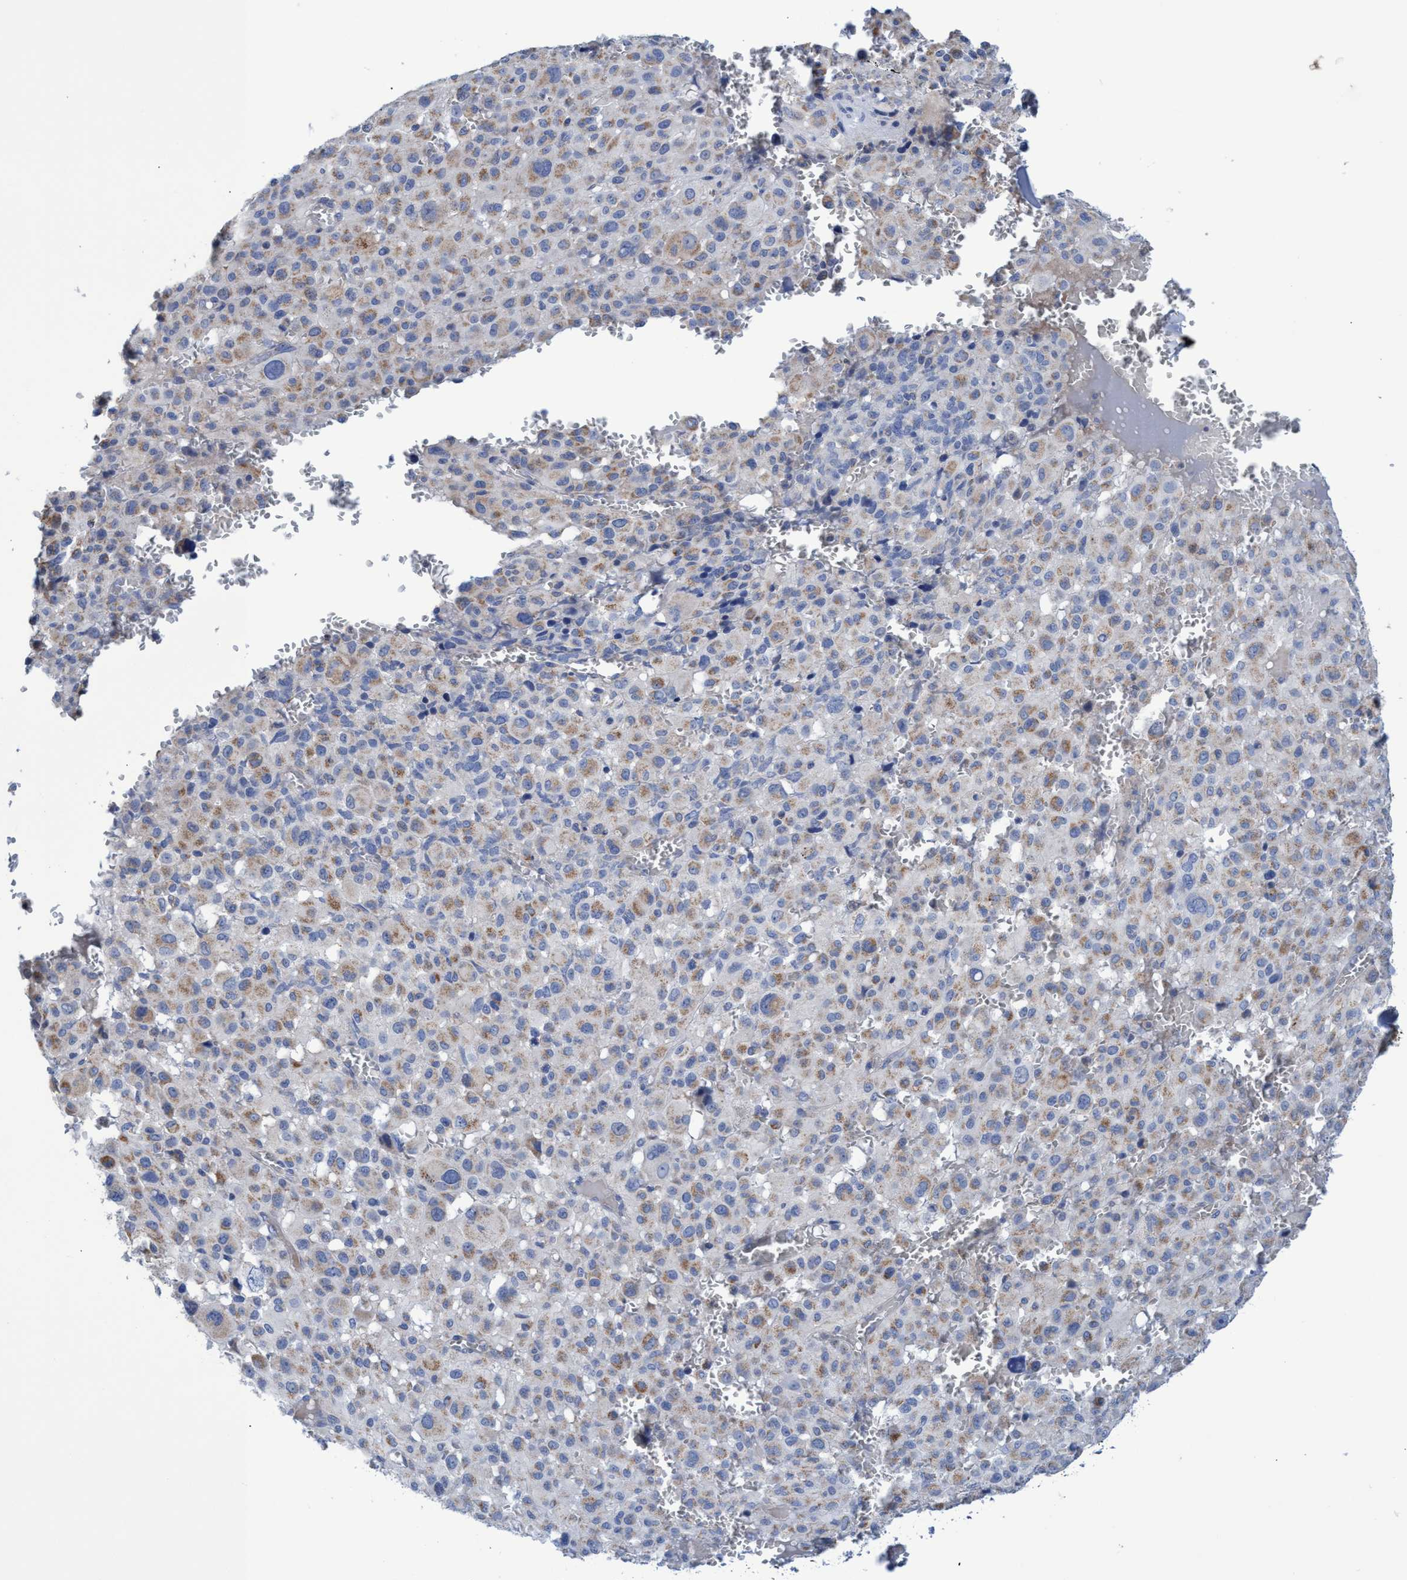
{"staining": {"intensity": "moderate", "quantity": "25%-75%", "location": "cytoplasmic/membranous"}, "tissue": "melanoma", "cell_type": "Tumor cells", "image_type": "cancer", "snomed": [{"axis": "morphology", "description": "Malignant melanoma, Metastatic site"}, {"axis": "topography", "description": "Skin"}], "caption": "Immunohistochemistry (DAB (3,3'-diaminobenzidine)) staining of malignant melanoma (metastatic site) shows moderate cytoplasmic/membranous protein staining in approximately 25%-75% of tumor cells.", "gene": "ZNF750", "patient": {"sex": "female", "age": 74}}